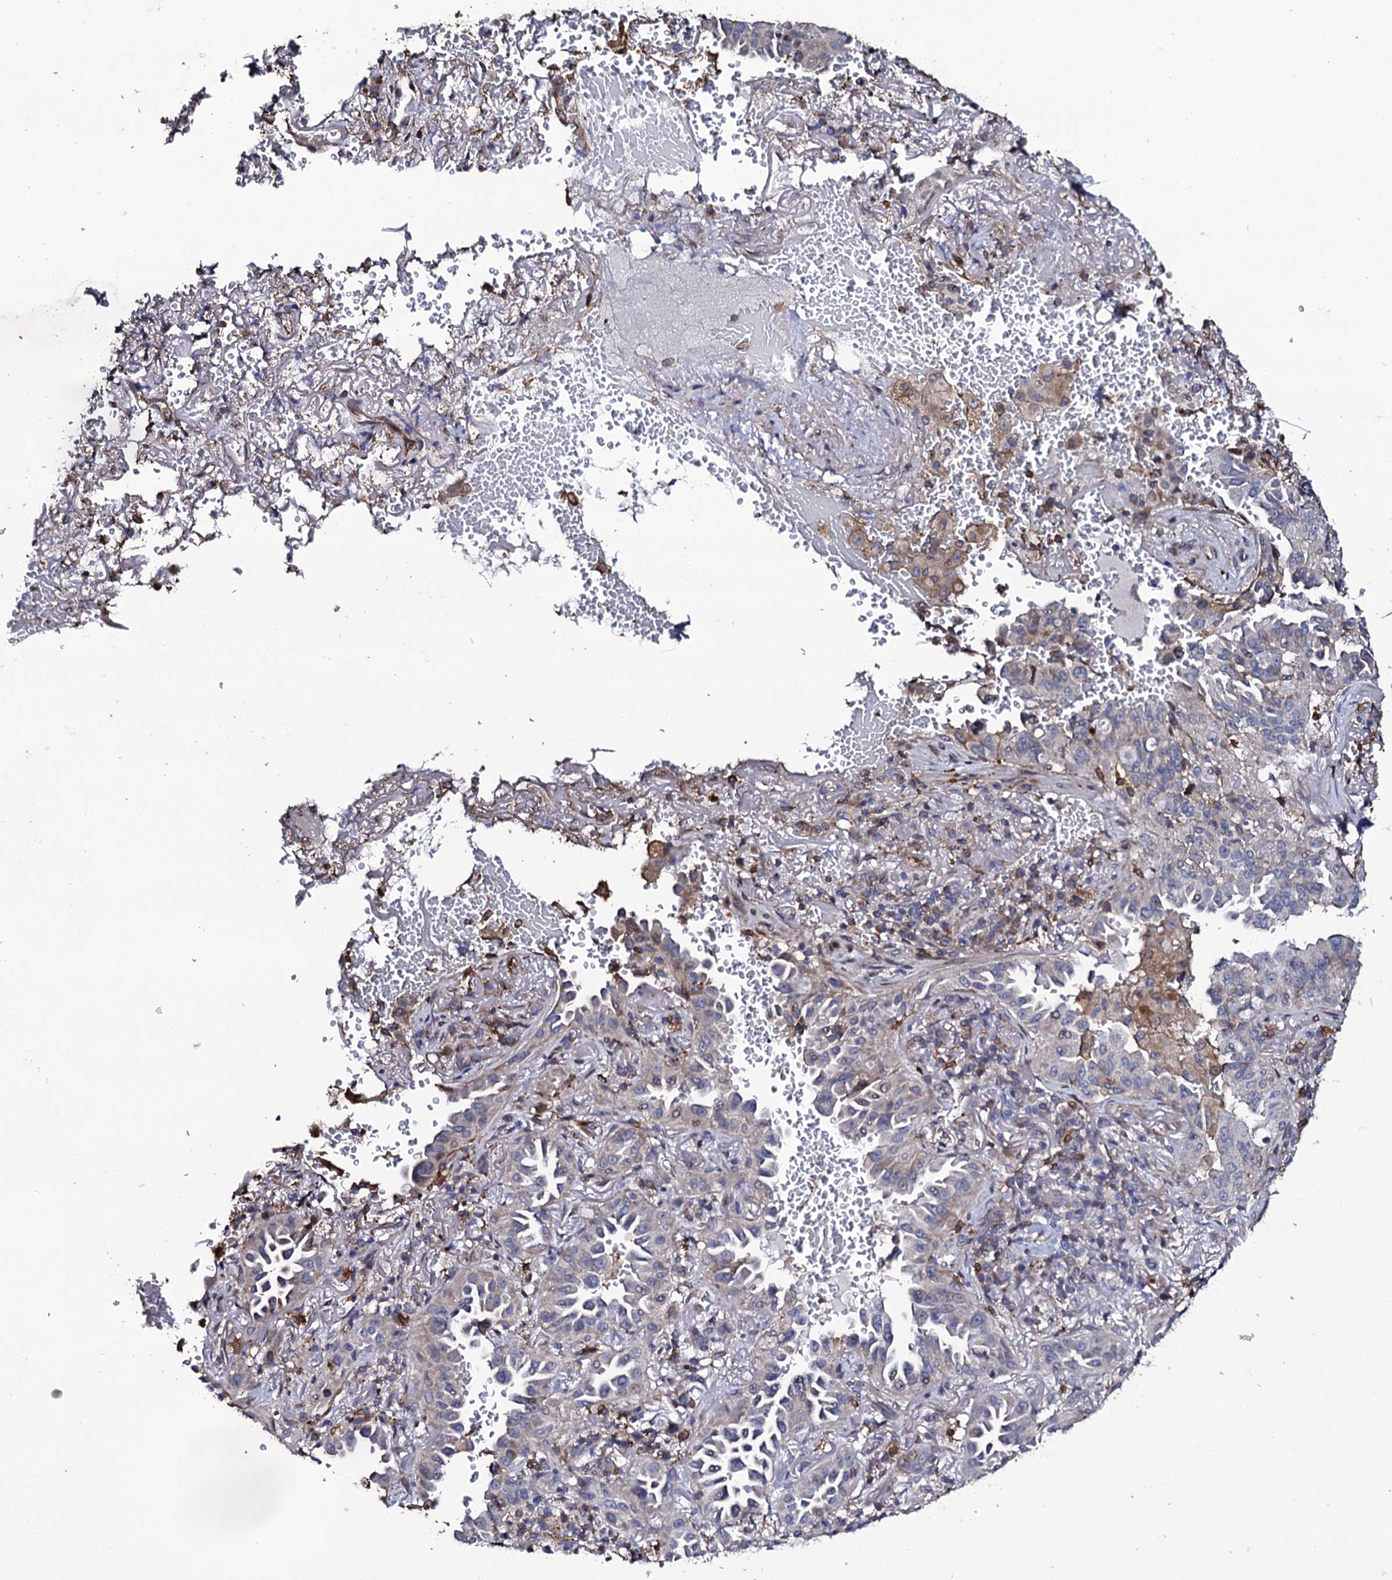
{"staining": {"intensity": "weak", "quantity": "<25%", "location": "cytoplasmic/membranous"}, "tissue": "lung cancer", "cell_type": "Tumor cells", "image_type": "cancer", "snomed": [{"axis": "morphology", "description": "Adenocarcinoma, NOS"}, {"axis": "topography", "description": "Lung"}], "caption": "There is no significant staining in tumor cells of lung cancer.", "gene": "TTC23", "patient": {"sex": "female", "age": 69}}